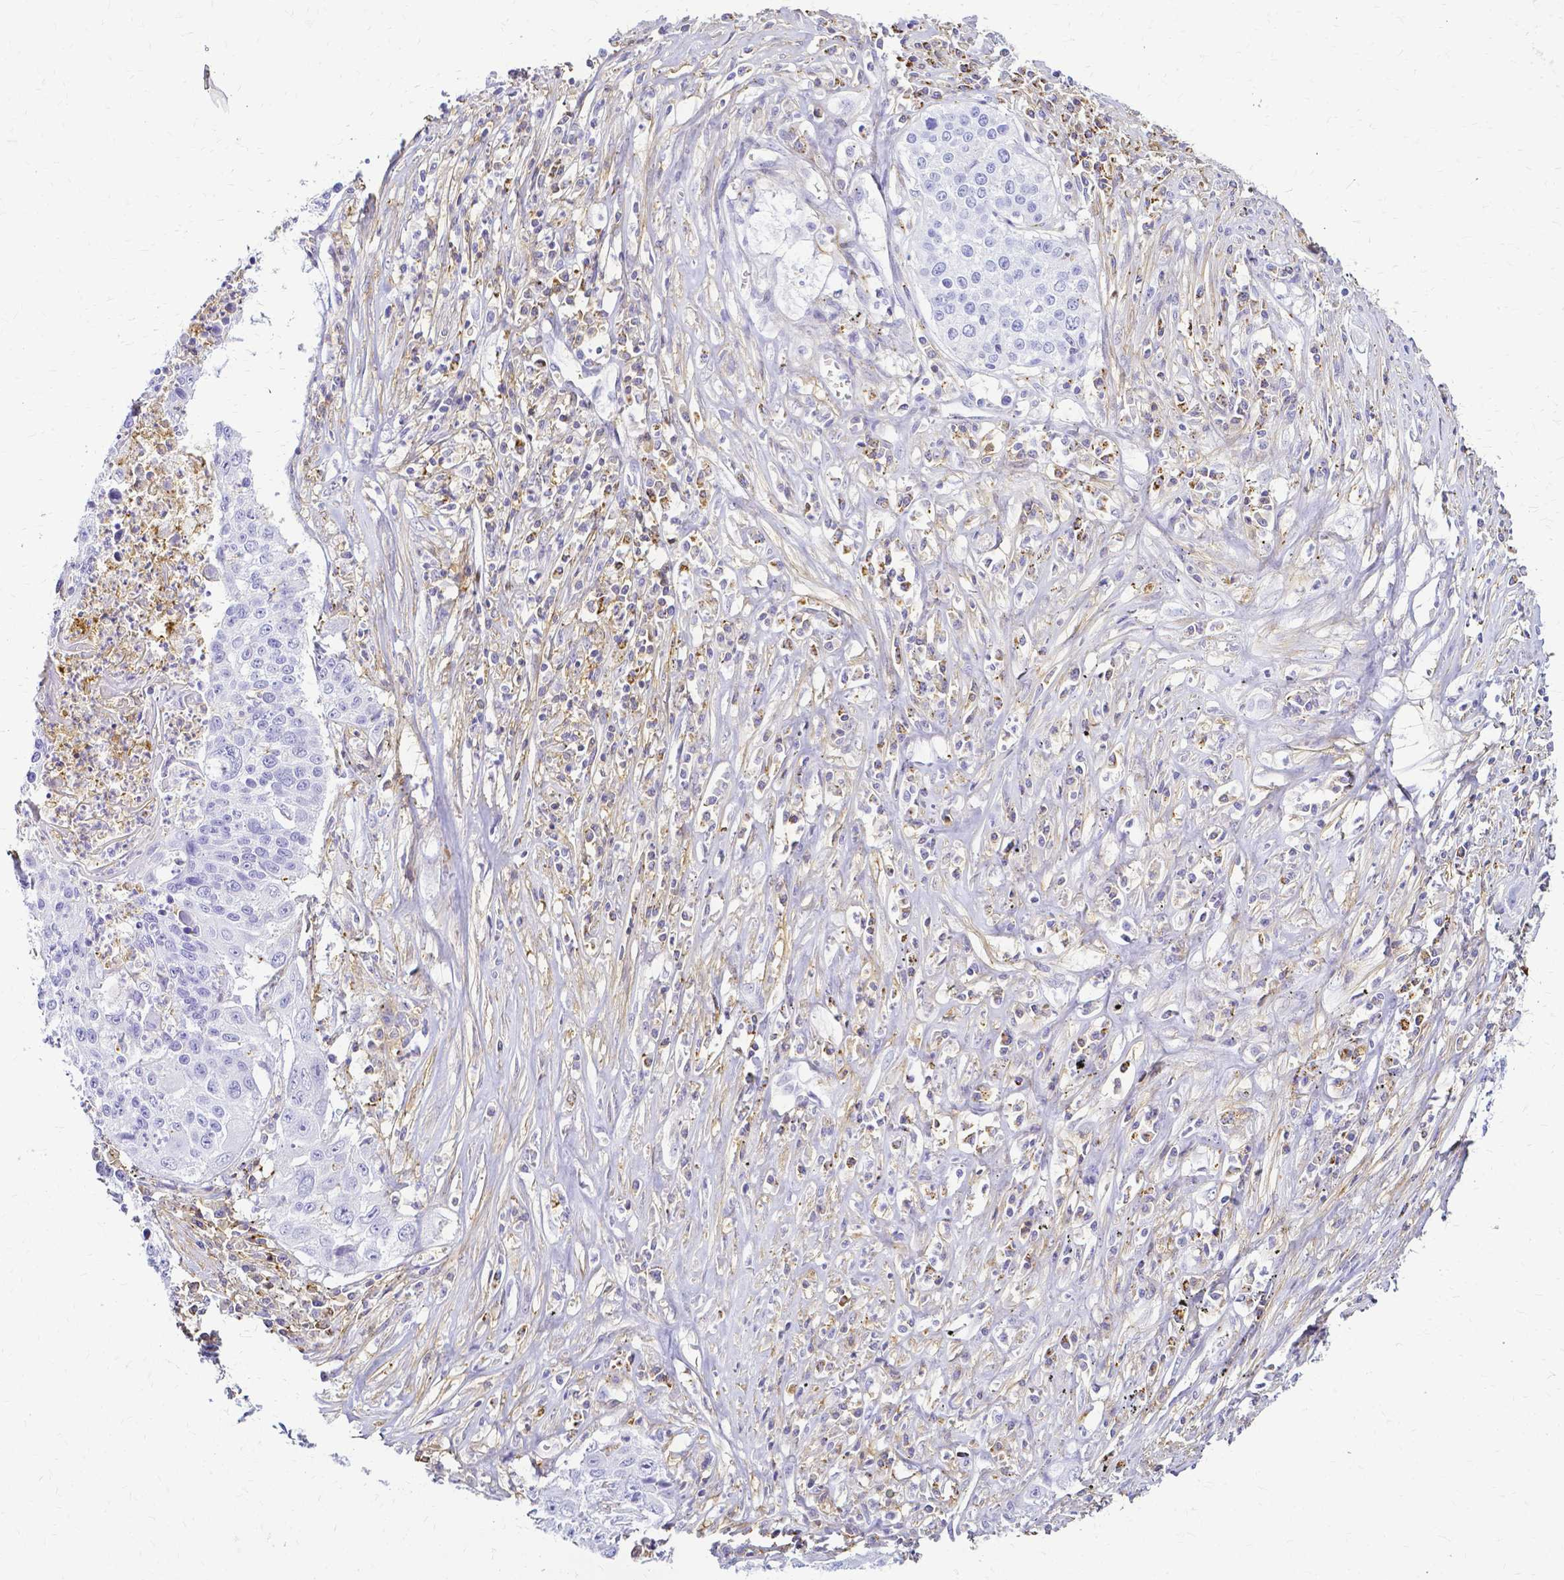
{"staining": {"intensity": "negative", "quantity": "none", "location": "none"}, "tissue": "lung cancer", "cell_type": "Tumor cells", "image_type": "cancer", "snomed": [{"axis": "morphology", "description": "Squamous cell carcinoma, NOS"}, {"axis": "morphology", "description": "Squamous cell carcinoma, metastatic, NOS"}, {"axis": "topography", "description": "Lung"}, {"axis": "topography", "description": "Pleura, NOS"}], "caption": "This histopathology image is of lung cancer stained with immunohistochemistry to label a protein in brown with the nuclei are counter-stained blue. There is no positivity in tumor cells.", "gene": "HSPA12A", "patient": {"sex": "male", "age": 72}}